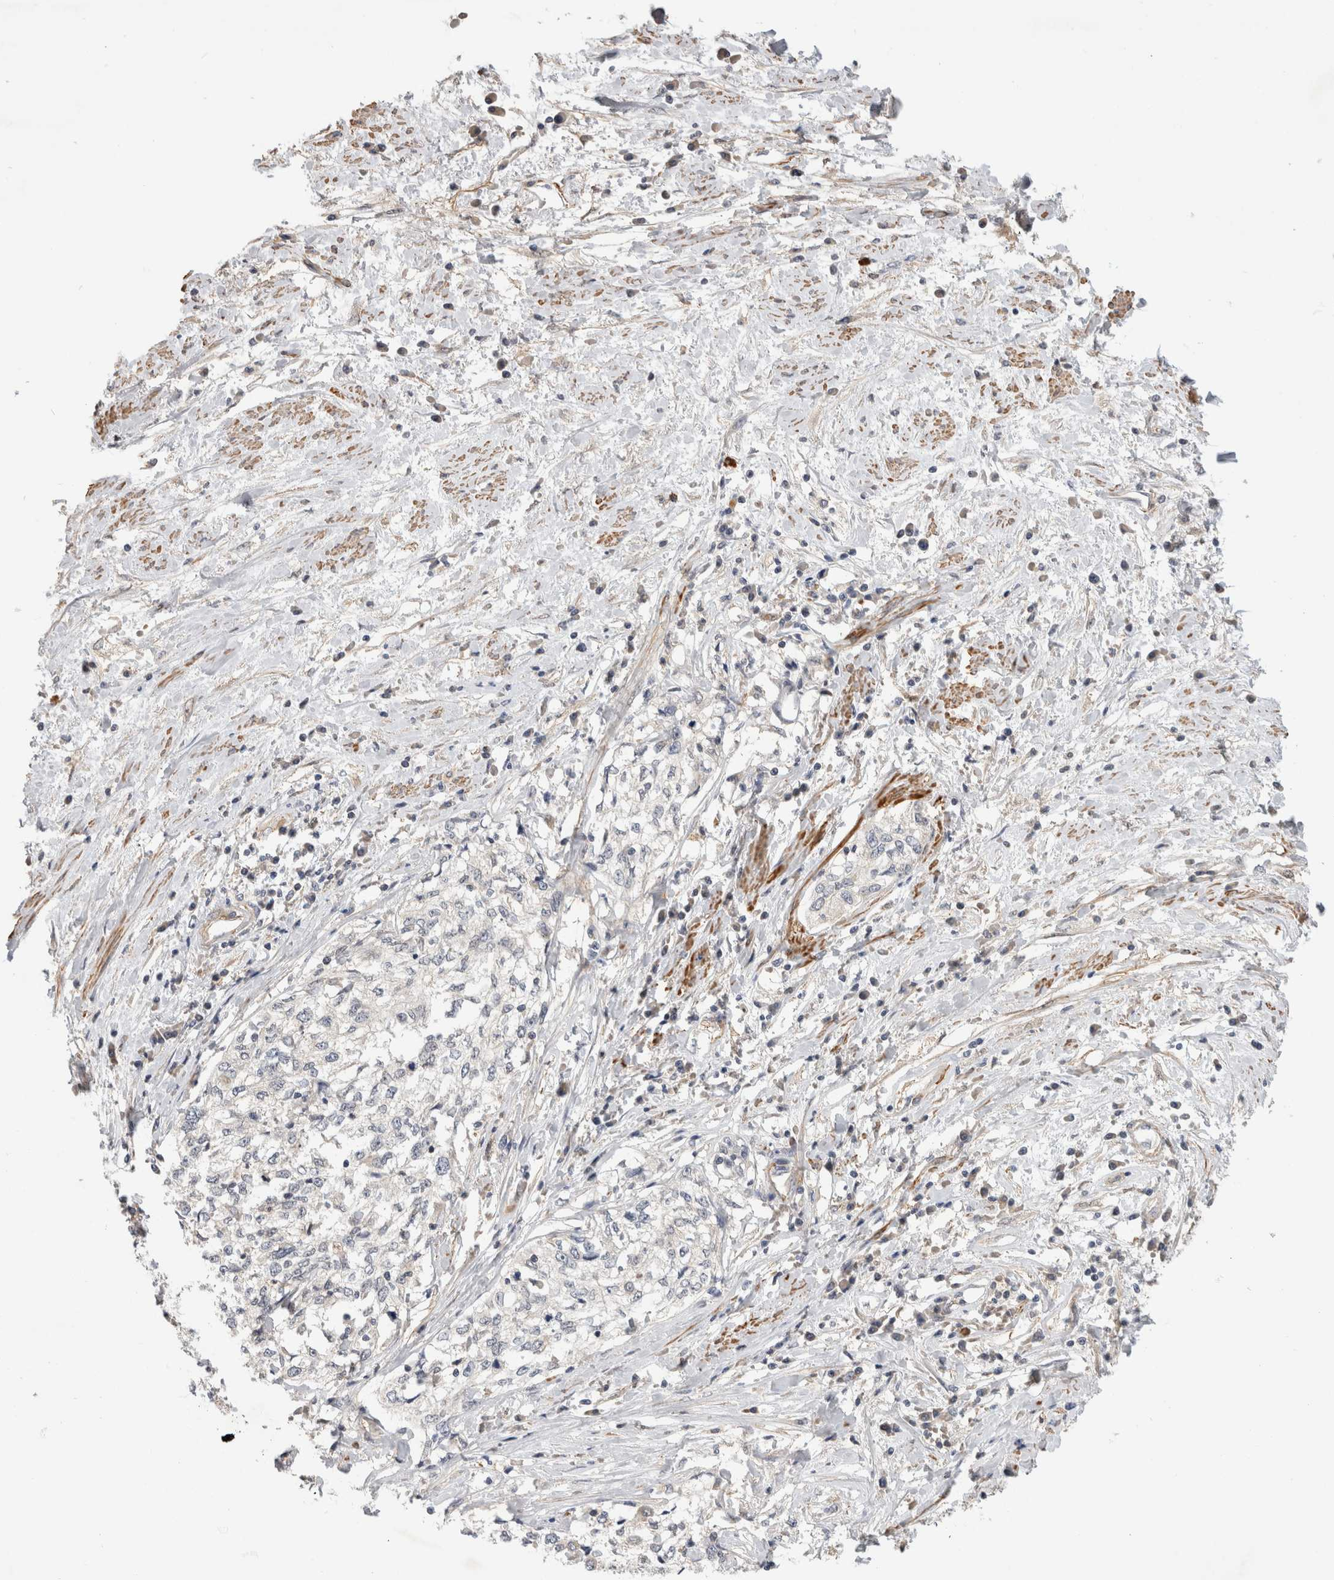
{"staining": {"intensity": "negative", "quantity": "none", "location": "none"}, "tissue": "cervical cancer", "cell_type": "Tumor cells", "image_type": "cancer", "snomed": [{"axis": "morphology", "description": "Squamous cell carcinoma, NOS"}, {"axis": "topography", "description": "Cervix"}], "caption": "Immunohistochemistry histopathology image of squamous cell carcinoma (cervical) stained for a protein (brown), which shows no expression in tumor cells. Brightfield microscopy of immunohistochemistry (IHC) stained with DAB (3,3'-diaminobenzidine) (brown) and hematoxylin (blue), captured at high magnification.", "gene": "PGM1", "patient": {"sex": "female", "age": 57}}